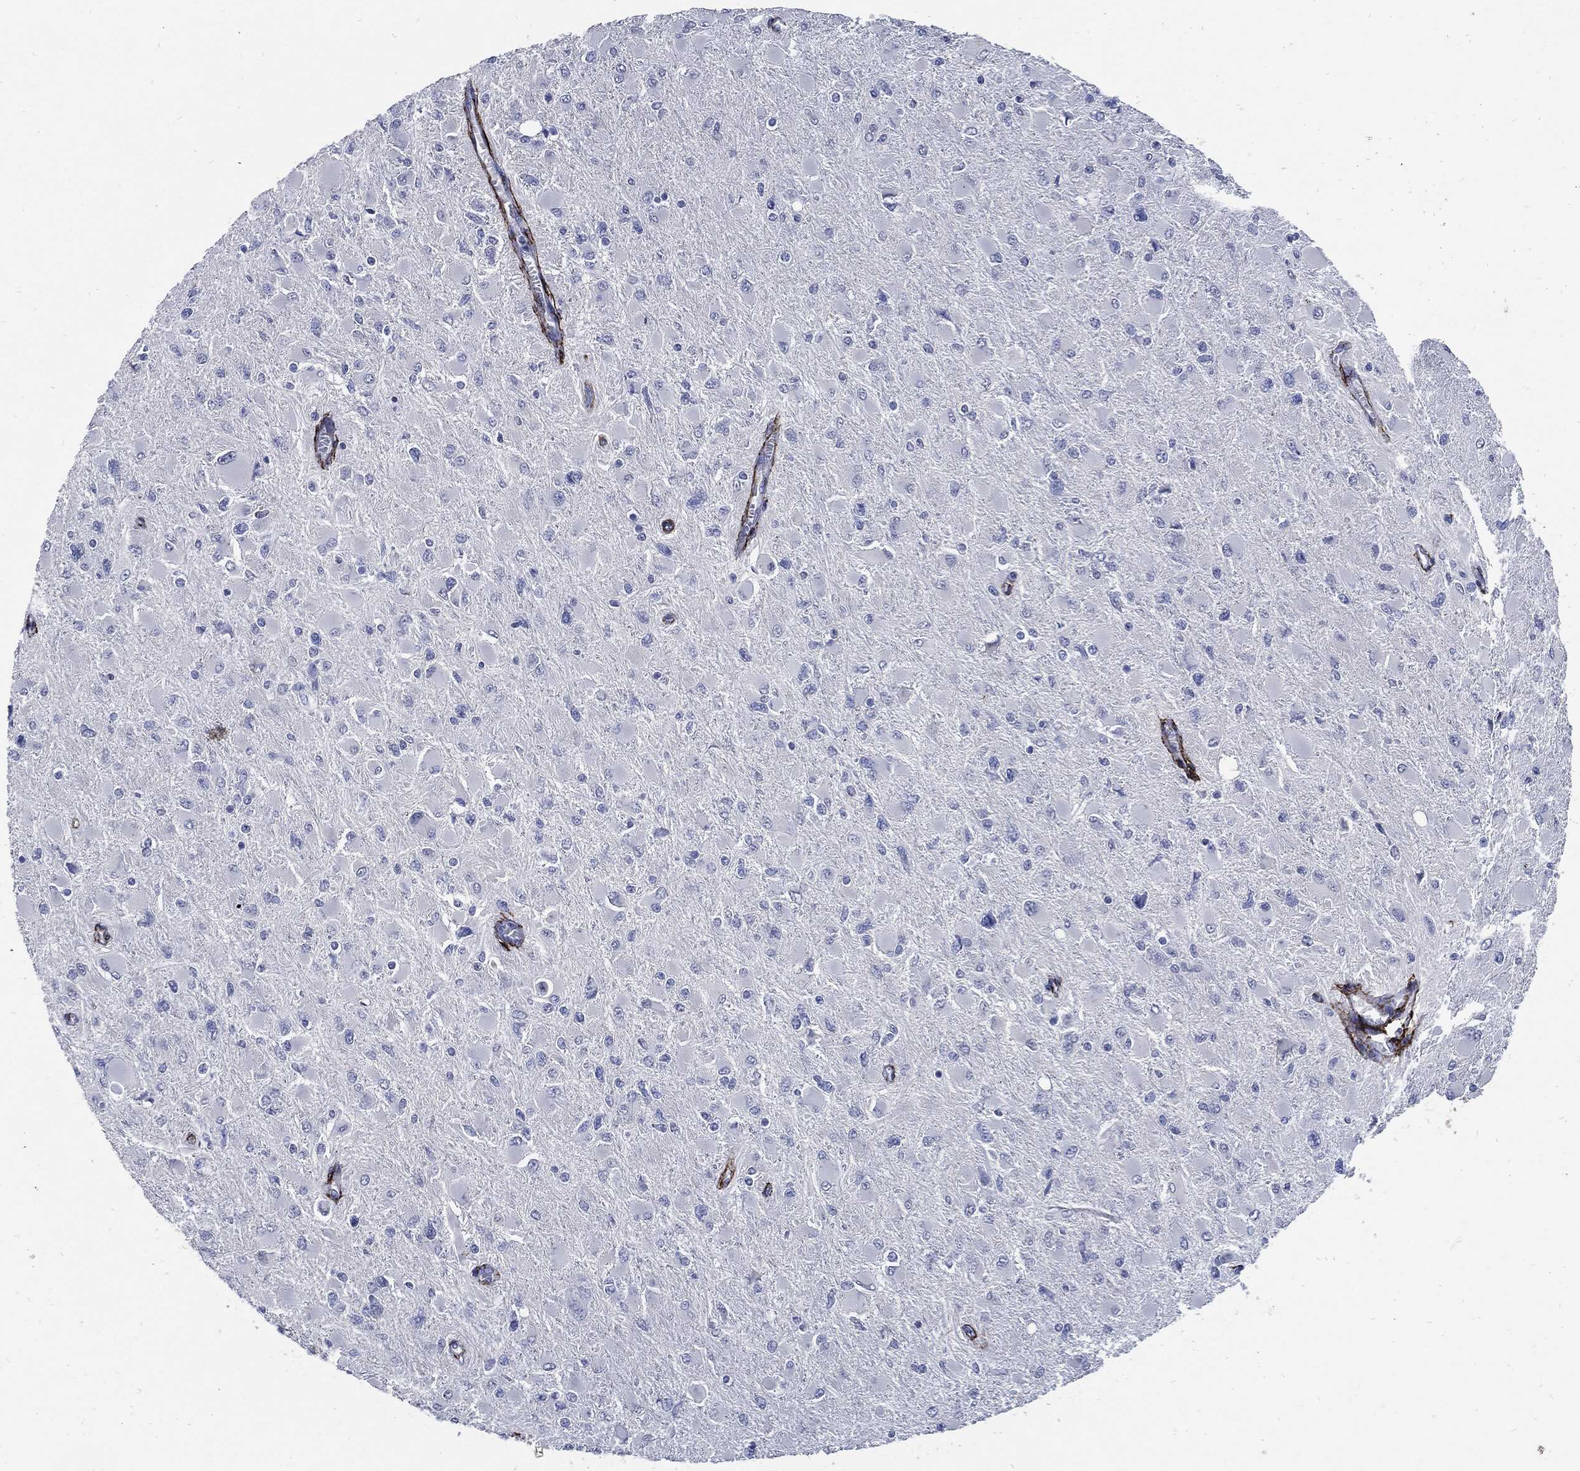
{"staining": {"intensity": "negative", "quantity": "none", "location": "none"}, "tissue": "glioma", "cell_type": "Tumor cells", "image_type": "cancer", "snomed": [{"axis": "morphology", "description": "Glioma, malignant, High grade"}, {"axis": "topography", "description": "Cerebral cortex"}], "caption": "A photomicrograph of glioma stained for a protein shows no brown staining in tumor cells. (IHC, brightfield microscopy, high magnification).", "gene": "FBN1", "patient": {"sex": "female", "age": 36}}